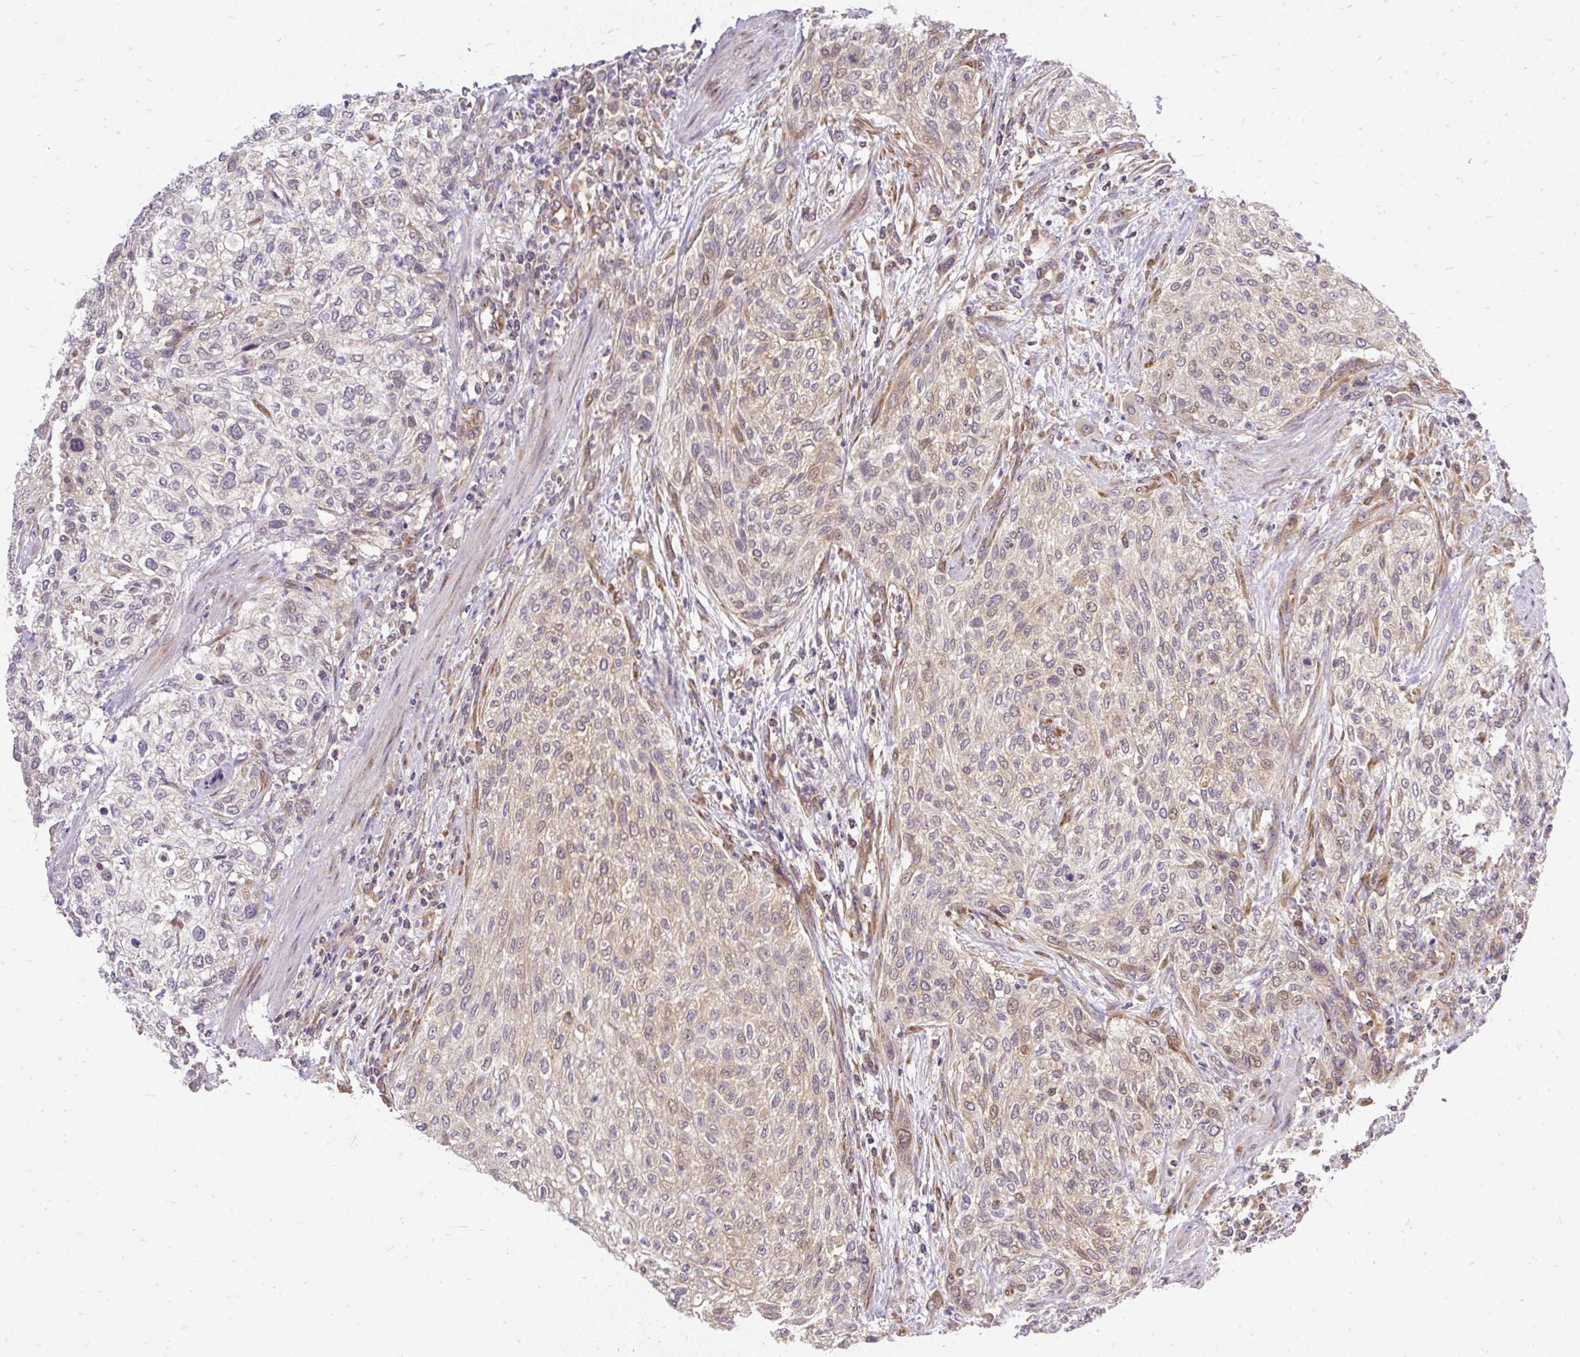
{"staining": {"intensity": "moderate", "quantity": "25%-75%", "location": "cytoplasmic/membranous,nuclear"}, "tissue": "urothelial cancer", "cell_type": "Tumor cells", "image_type": "cancer", "snomed": [{"axis": "morphology", "description": "Urothelial carcinoma, High grade"}, {"axis": "topography", "description": "Urinary bladder"}], "caption": "Tumor cells show medium levels of moderate cytoplasmic/membranous and nuclear positivity in approximately 25%-75% of cells in urothelial cancer. (brown staining indicates protein expression, while blue staining denotes nuclei).", "gene": "TRIM17", "patient": {"sex": "male", "age": 35}}